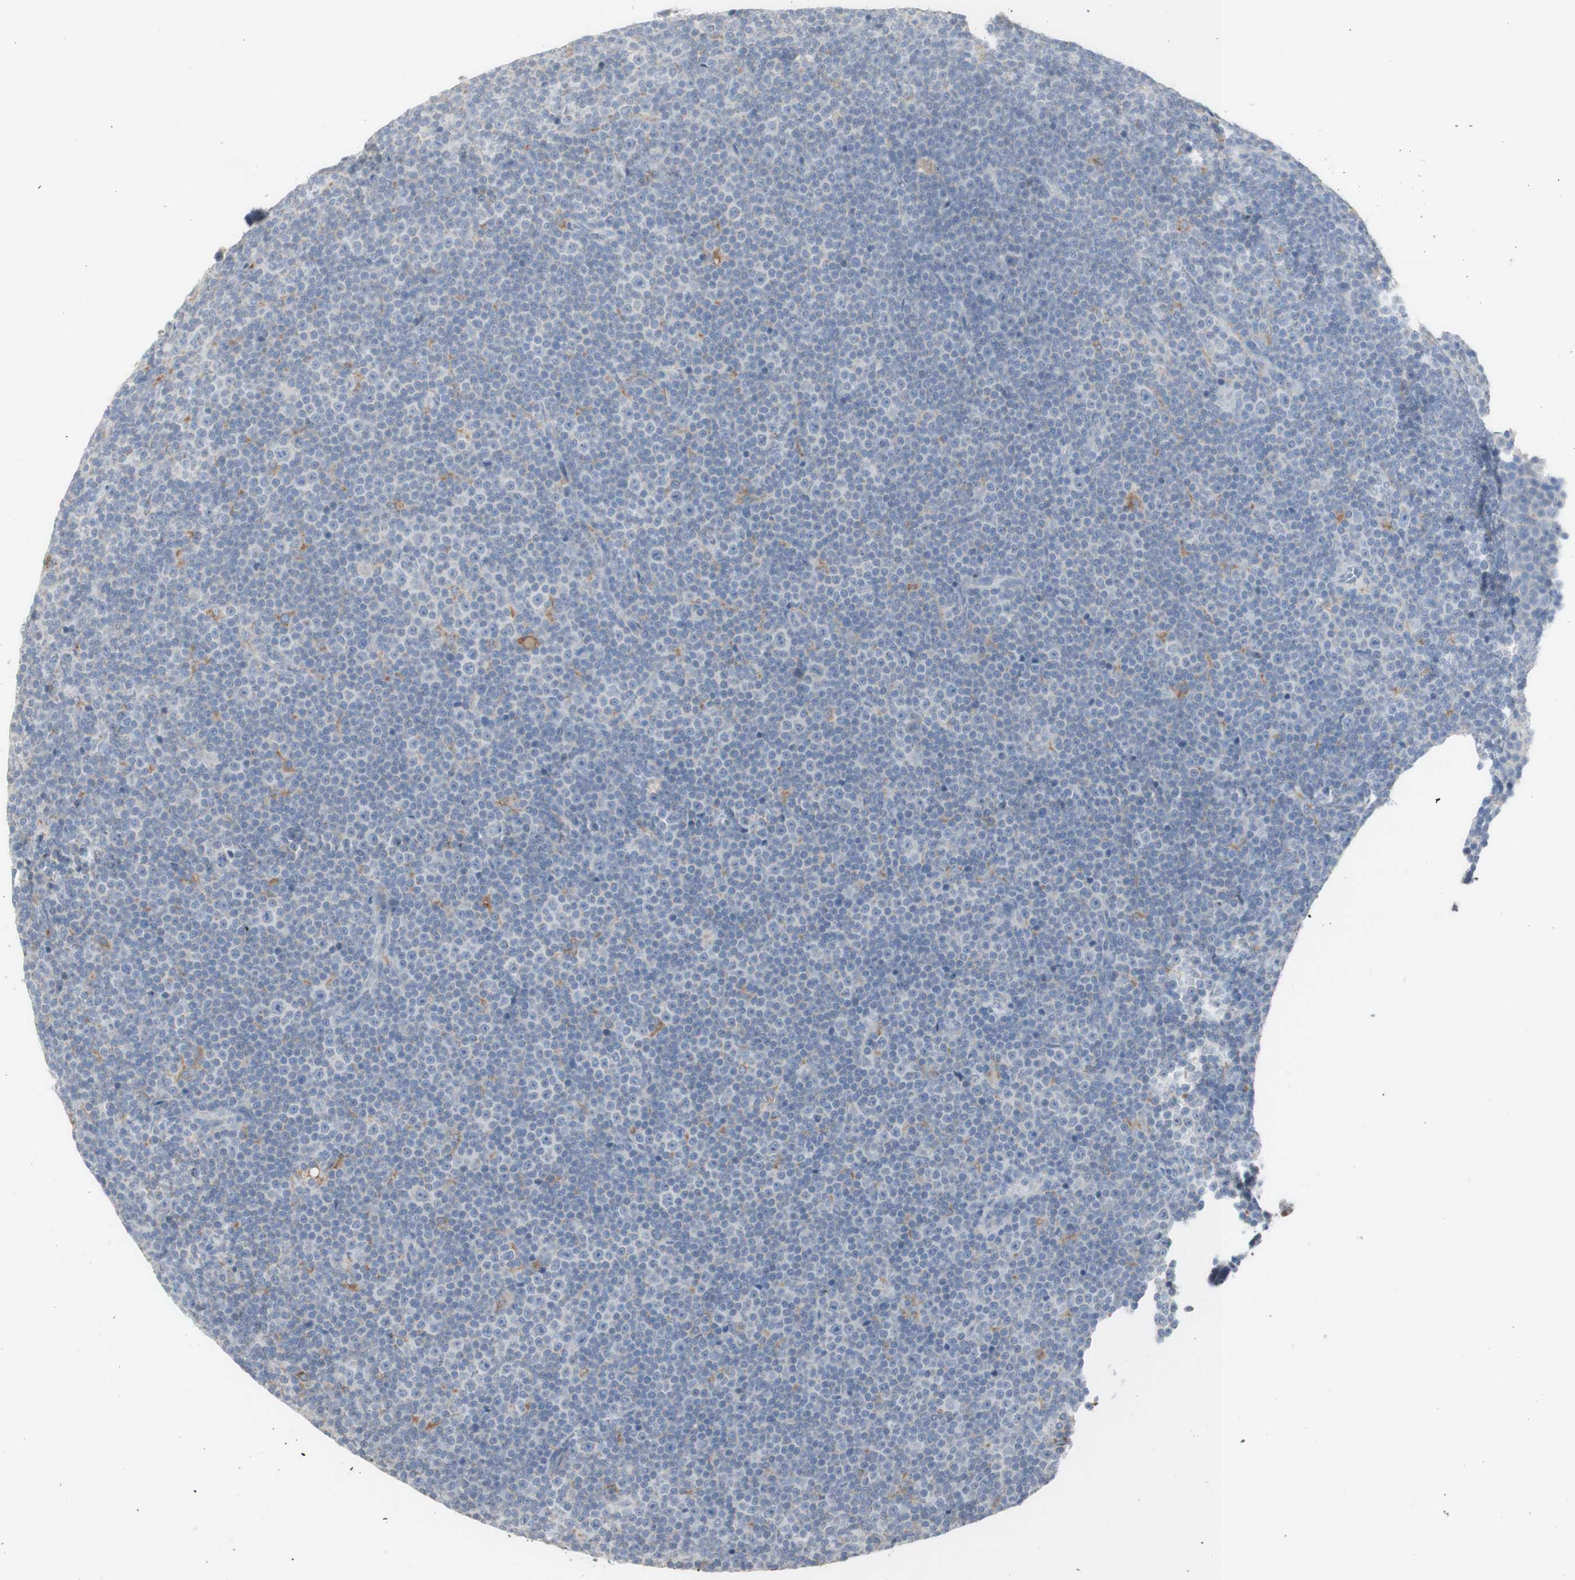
{"staining": {"intensity": "negative", "quantity": "none", "location": "none"}, "tissue": "lymphoma", "cell_type": "Tumor cells", "image_type": "cancer", "snomed": [{"axis": "morphology", "description": "Malignant lymphoma, non-Hodgkin's type, Low grade"}, {"axis": "topography", "description": "Lymph node"}], "caption": "The immunohistochemistry micrograph has no significant staining in tumor cells of lymphoma tissue.", "gene": "ATP6V1B1", "patient": {"sex": "female", "age": 67}}